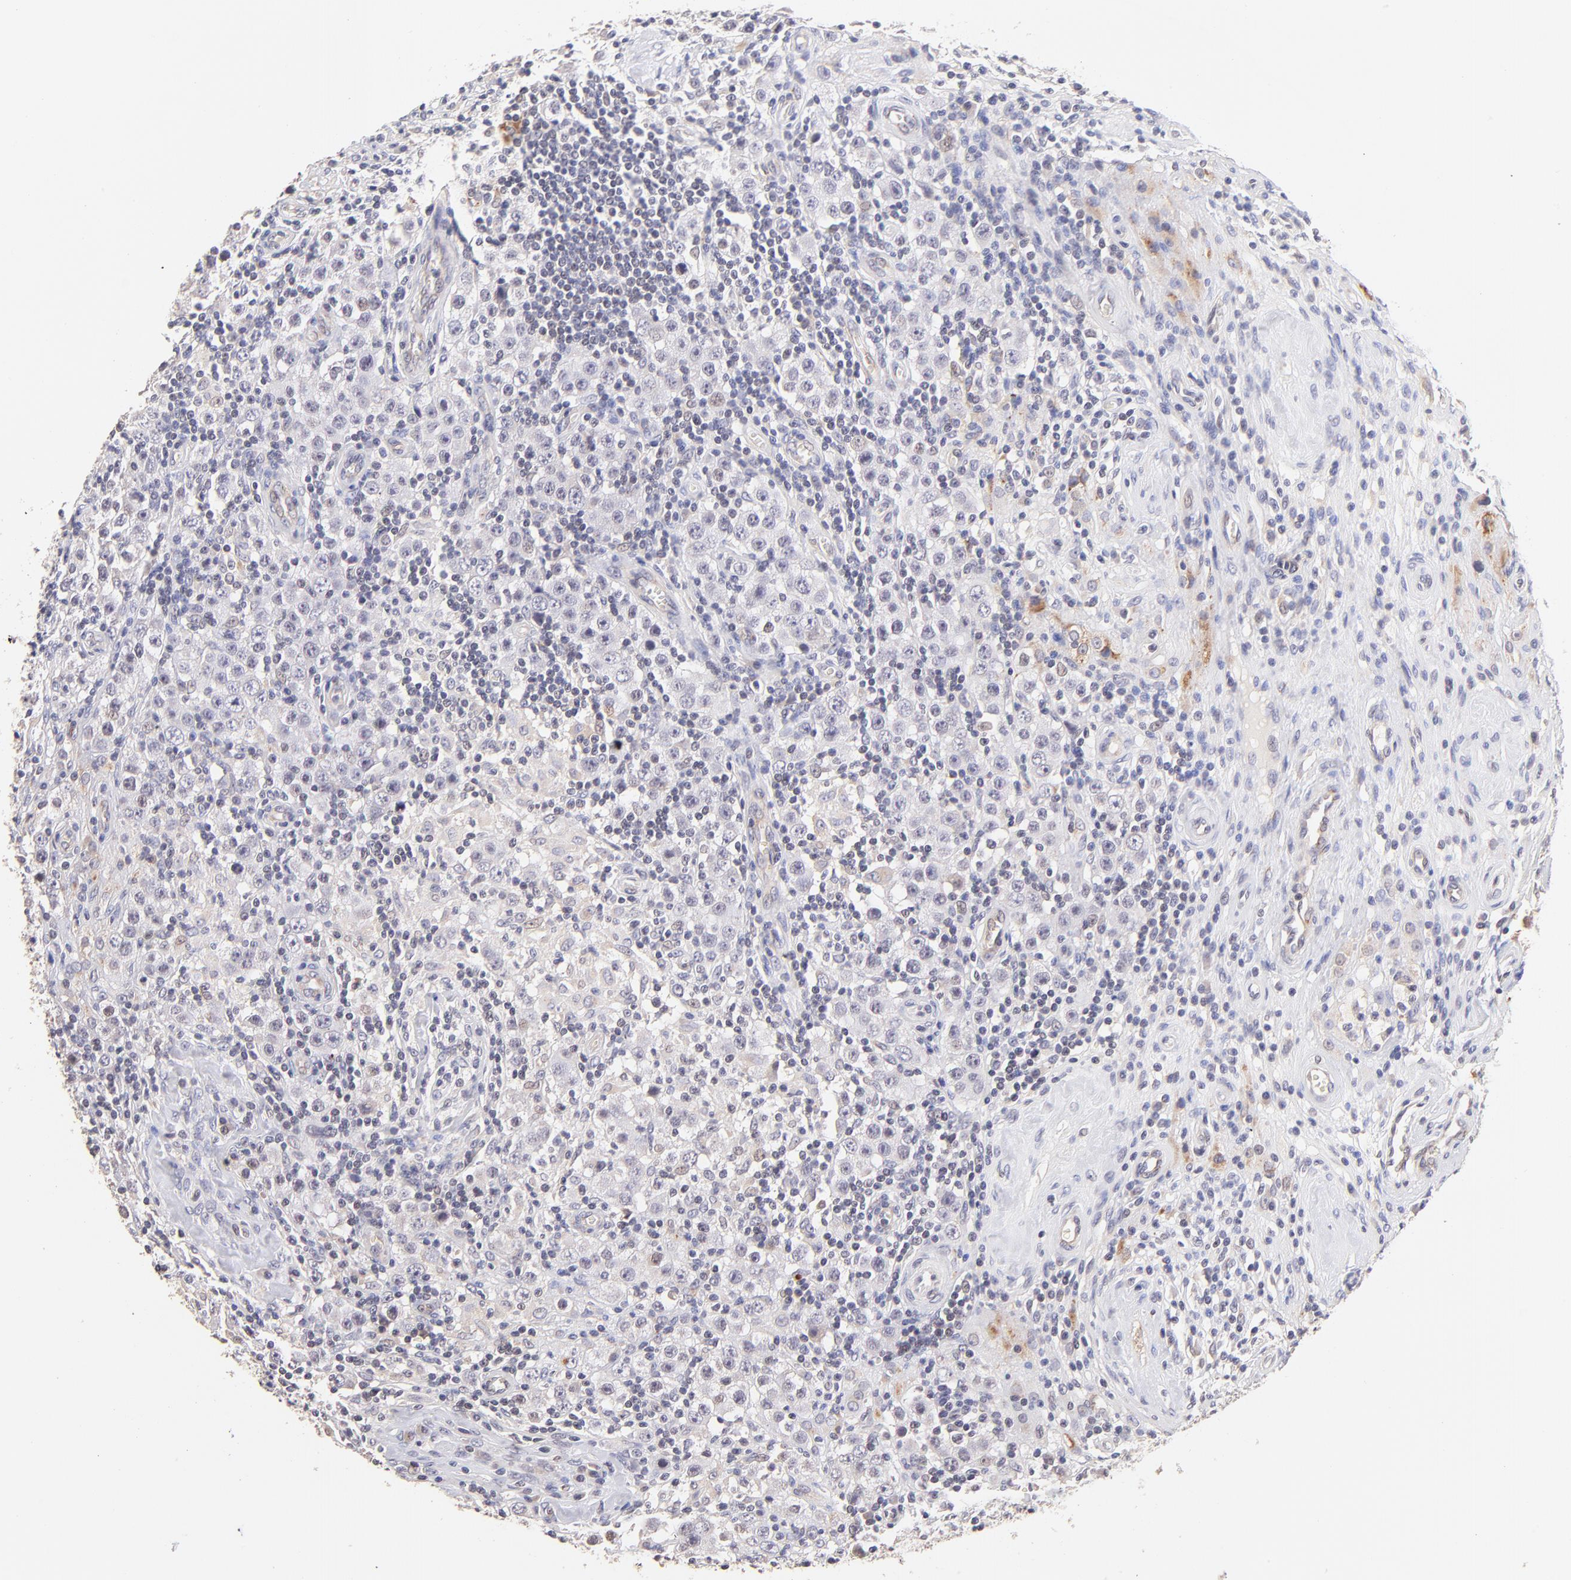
{"staining": {"intensity": "negative", "quantity": "none", "location": "none"}, "tissue": "testis cancer", "cell_type": "Tumor cells", "image_type": "cancer", "snomed": [{"axis": "morphology", "description": "Seminoma, NOS"}, {"axis": "topography", "description": "Testis"}], "caption": "This is a histopathology image of IHC staining of testis cancer, which shows no positivity in tumor cells.", "gene": "SPARC", "patient": {"sex": "male", "age": 32}}